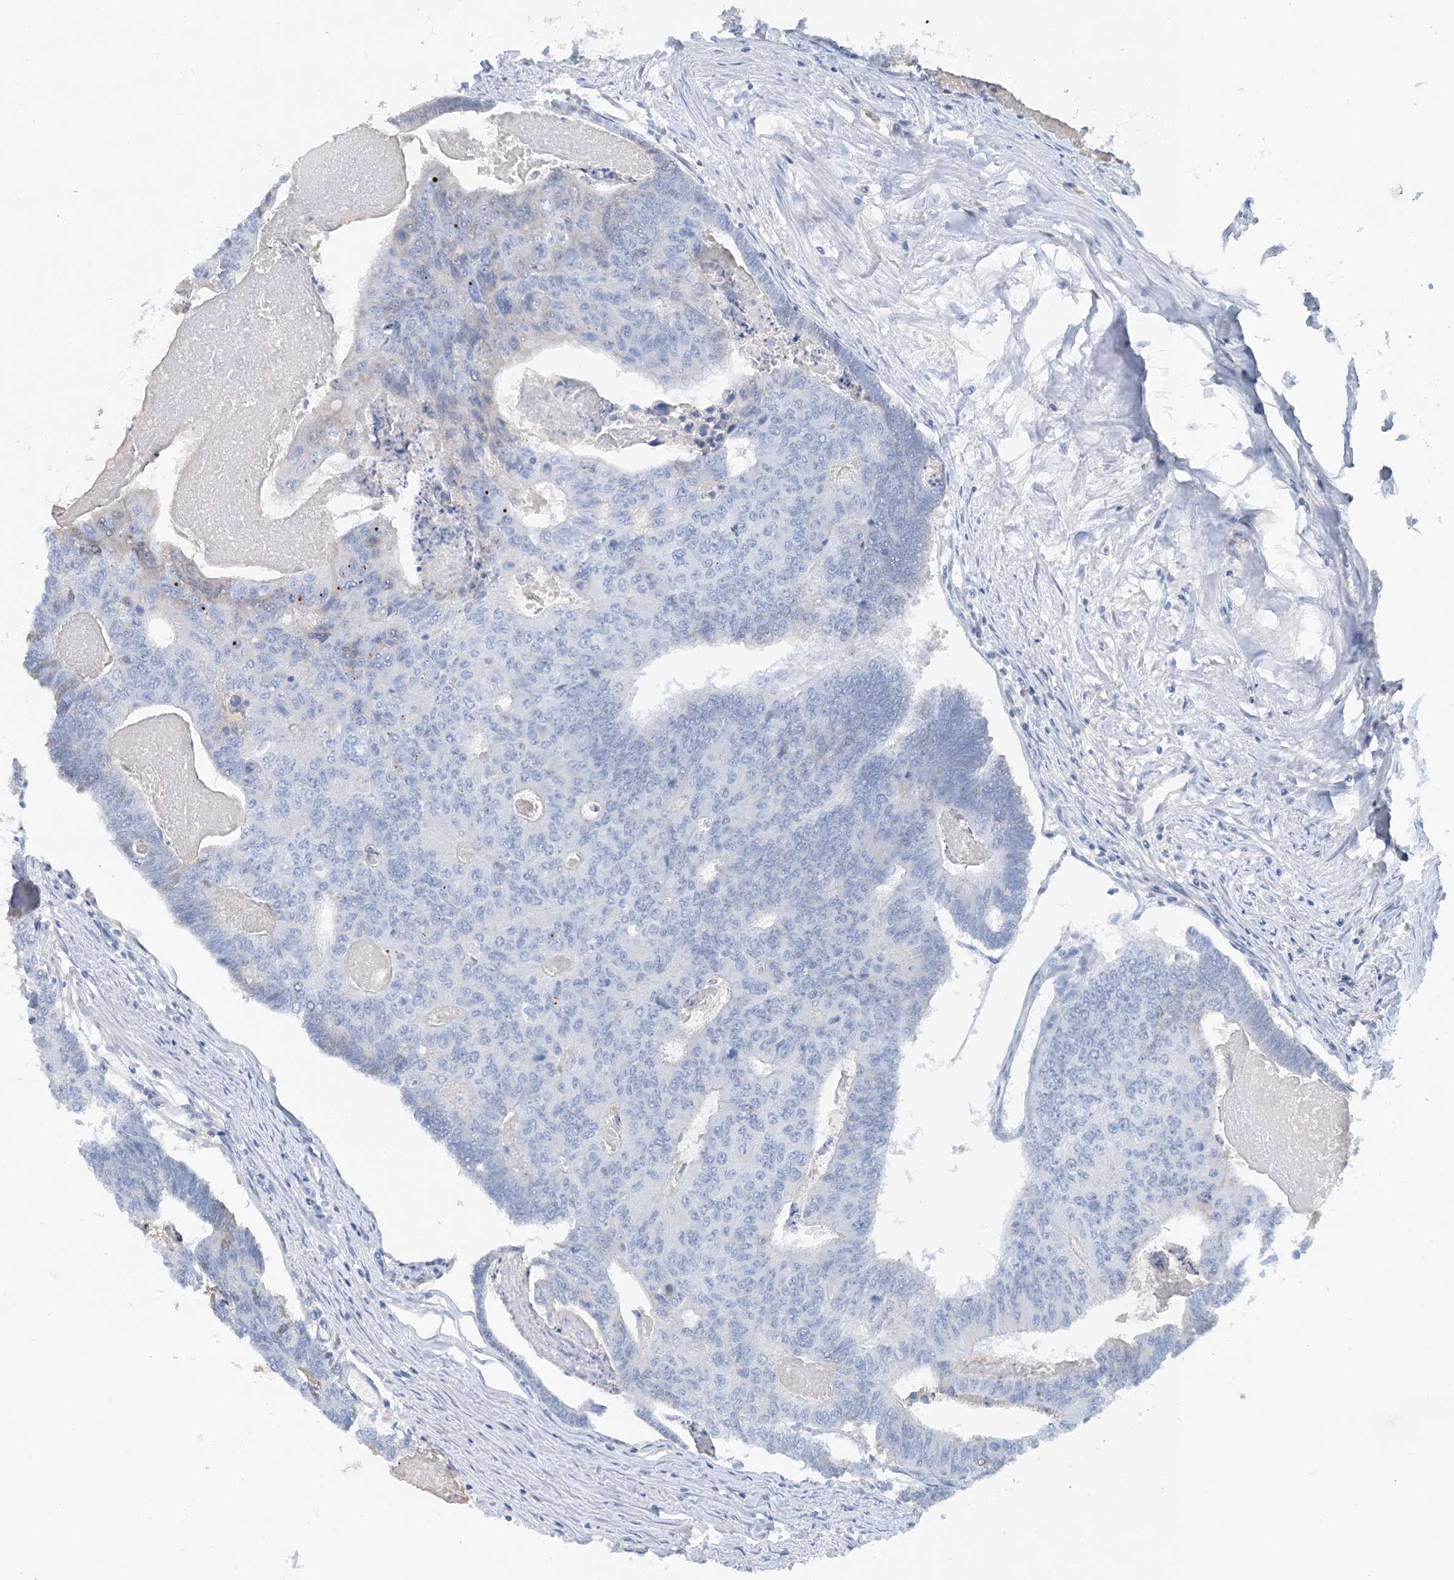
{"staining": {"intensity": "negative", "quantity": "none", "location": "none"}, "tissue": "colorectal cancer", "cell_type": "Tumor cells", "image_type": "cancer", "snomed": [{"axis": "morphology", "description": "Adenocarcinoma, NOS"}, {"axis": "topography", "description": "Colon"}], "caption": "Immunohistochemistry micrograph of human adenocarcinoma (colorectal) stained for a protein (brown), which demonstrates no staining in tumor cells. (DAB immunohistochemistry (IHC), high magnification).", "gene": "CTRL", "patient": {"sex": "female", "age": 67}}